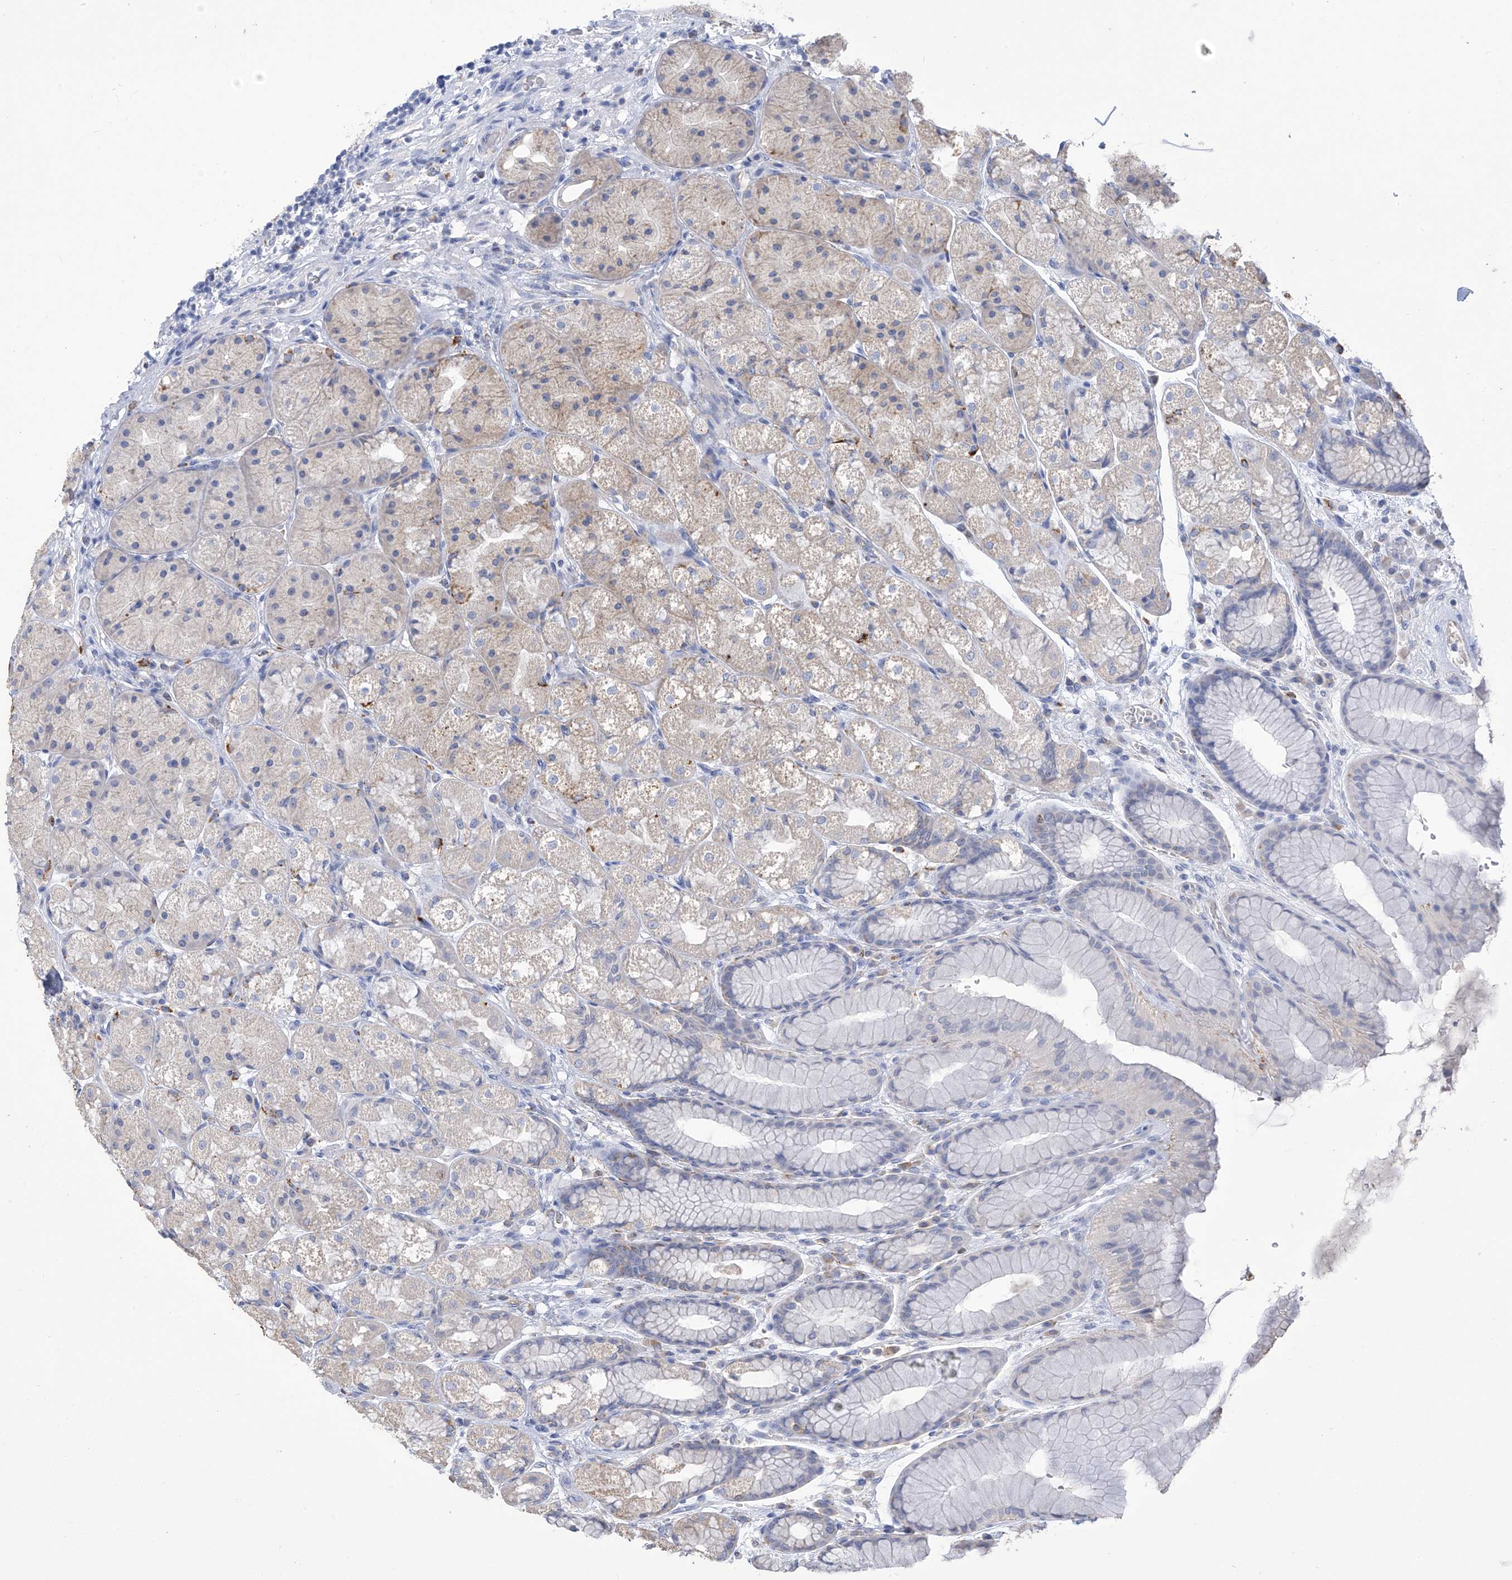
{"staining": {"intensity": "moderate", "quantity": "<25%", "location": "cytoplasmic/membranous"}, "tissue": "stomach", "cell_type": "Glandular cells", "image_type": "normal", "snomed": [{"axis": "morphology", "description": "Normal tissue, NOS"}, {"axis": "topography", "description": "Stomach"}], "caption": "A brown stain highlights moderate cytoplasmic/membranous expression of a protein in glandular cells of normal human stomach. The staining was performed using DAB, with brown indicating positive protein expression. Nuclei are stained blue with hematoxylin.", "gene": "OGT", "patient": {"sex": "male", "age": 57}}